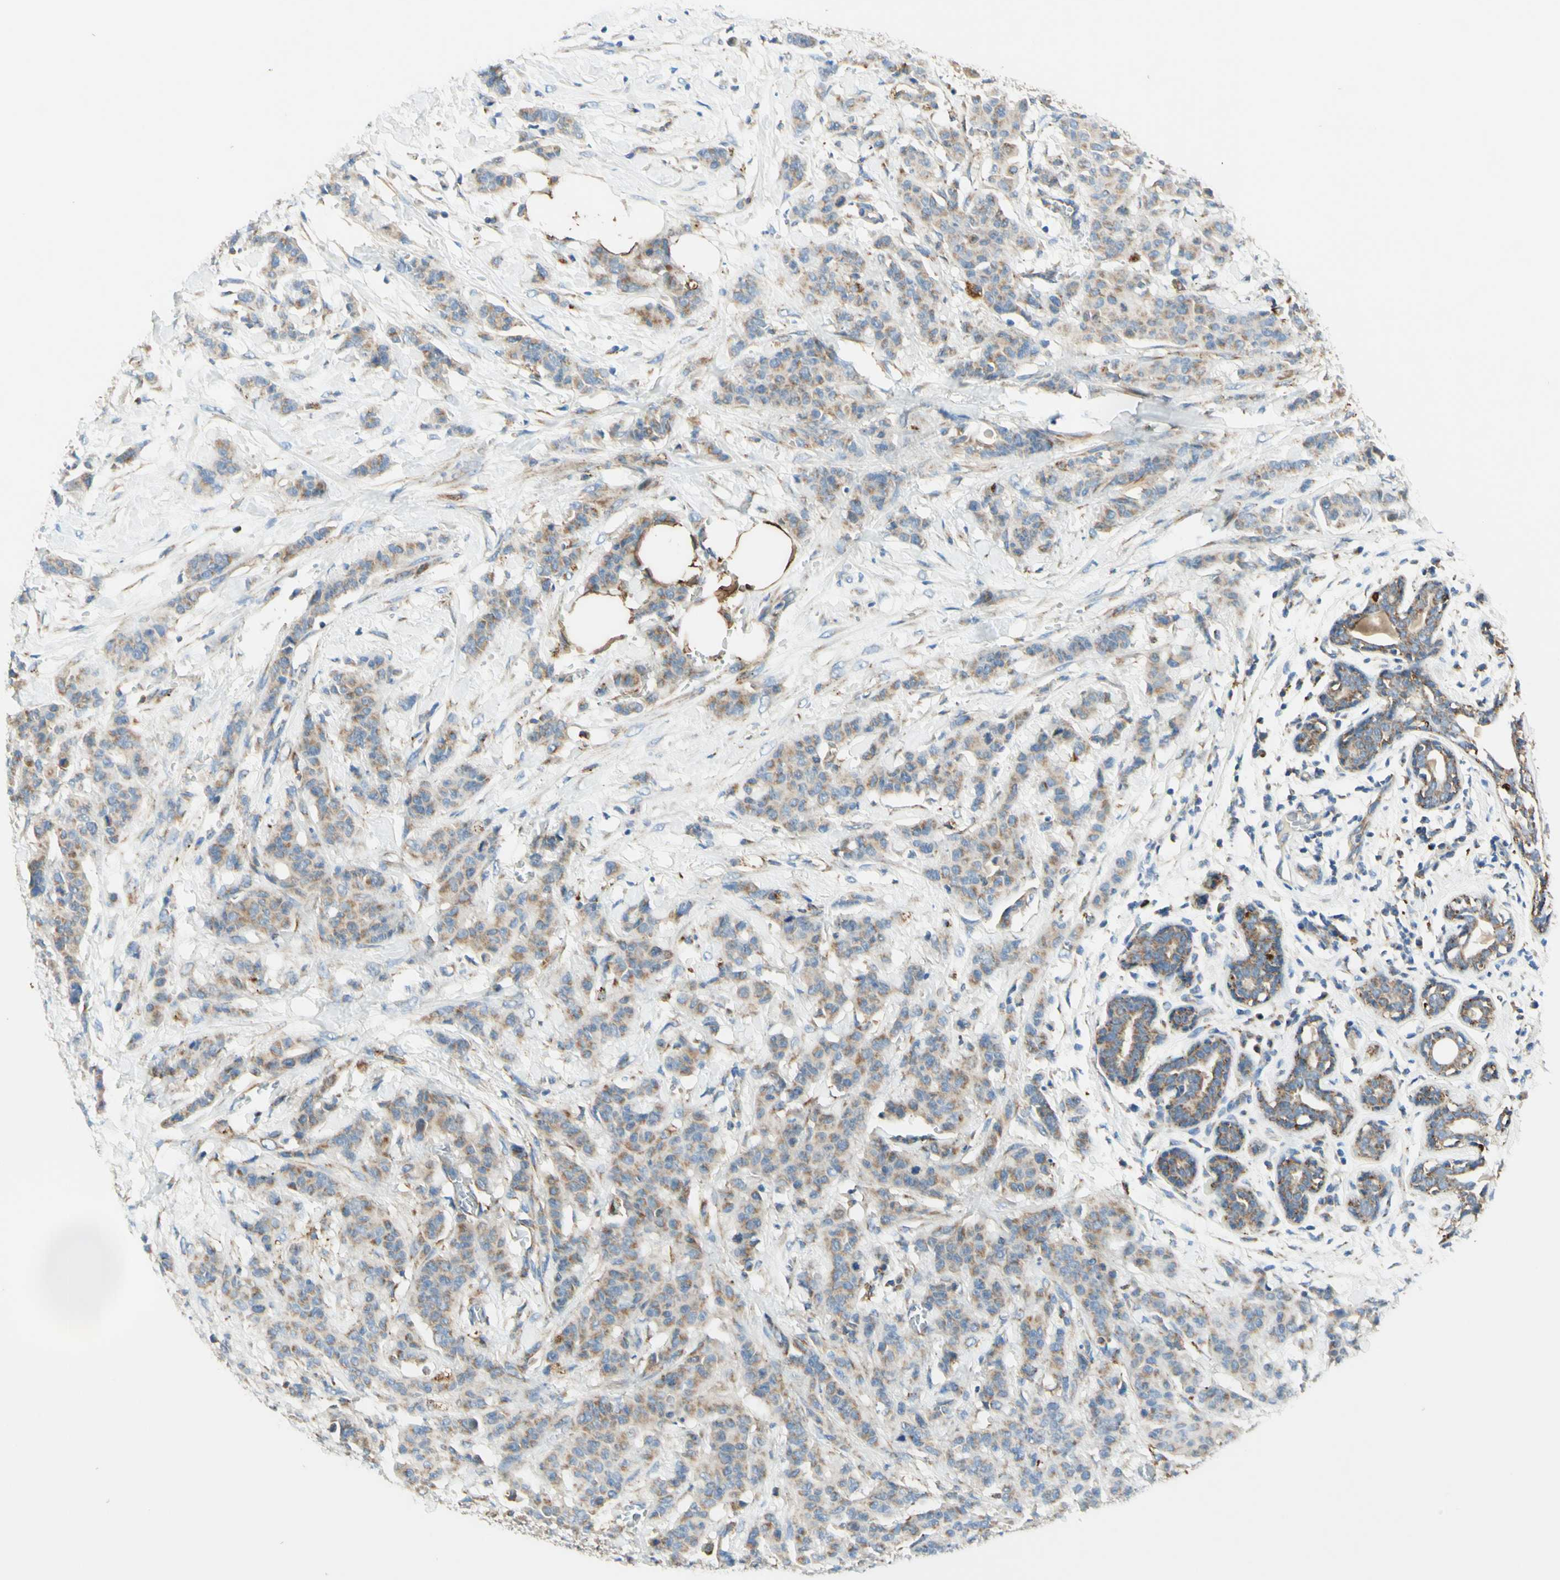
{"staining": {"intensity": "moderate", "quantity": ">75%", "location": "cytoplasmic/membranous"}, "tissue": "breast cancer", "cell_type": "Tumor cells", "image_type": "cancer", "snomed": [{"axis": "morphology", "description": "Normal tissue, NOS"}, {"axis": "morphology", "description": "Duct carcinoma"}, {"axis": "topography", "description": "Breast"}], "caption": "Immunohistochemistry staining of invasive ductal carcinoma (breast), which exhibits medium levels of moderate cytoplasmic/membranous staining in about >75% of tumor cells indicating moderate cytoplasmic/membranous protein staining. The staining was performed using DAB (3,3'-diaminobenzidine) (brown) for protein detection and nuclei were counterstained in hematoxylin (blue).", "gene": "ARMC10", "patient": {"sex": "female", "age": 40}}